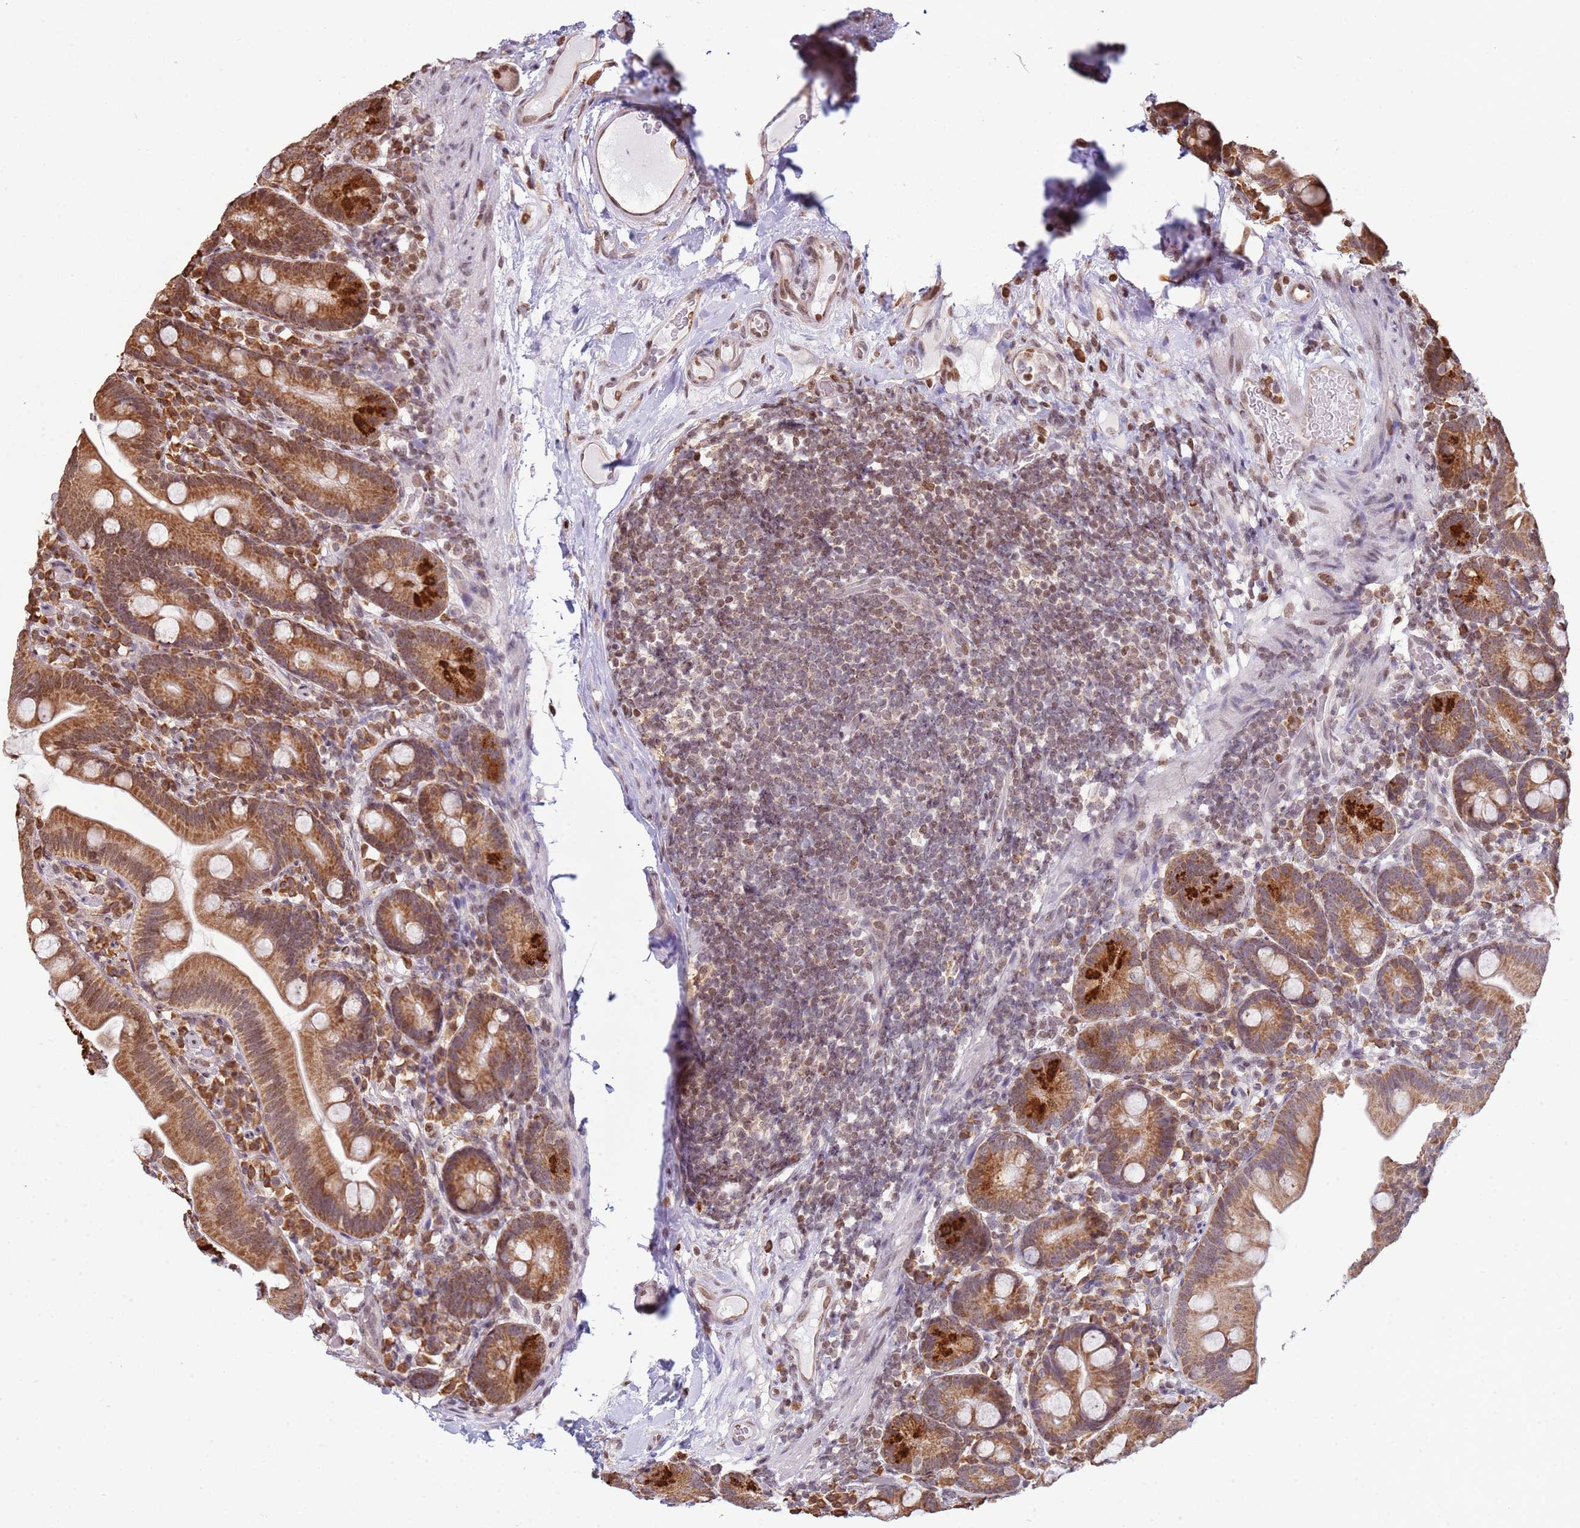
{"staining": {"intensity": "strong", "quantity": ">75%", "location": "cytoplasmic/membranous"}, "tissue": "small intestine", "cell_type": "Glandular cells", "image_type": "normal", "snomed": [{"axis": "morphology", "description": "Normal tissue, NOS"}, {"axis": "topography", "description": "Small intestine"}], "caption": "Unremarkable small intestine was stained to show a protein in brown. There is high levels of strong cytoplasmic/membranous expression in about >75% of glandular cells. (DAB (3,3'-diaminobenzidine) IHC, brown staining for protein, blue staining for nuclei).", "gene": "SCAF1", "patient": {"sex": "female", "age": 68}}